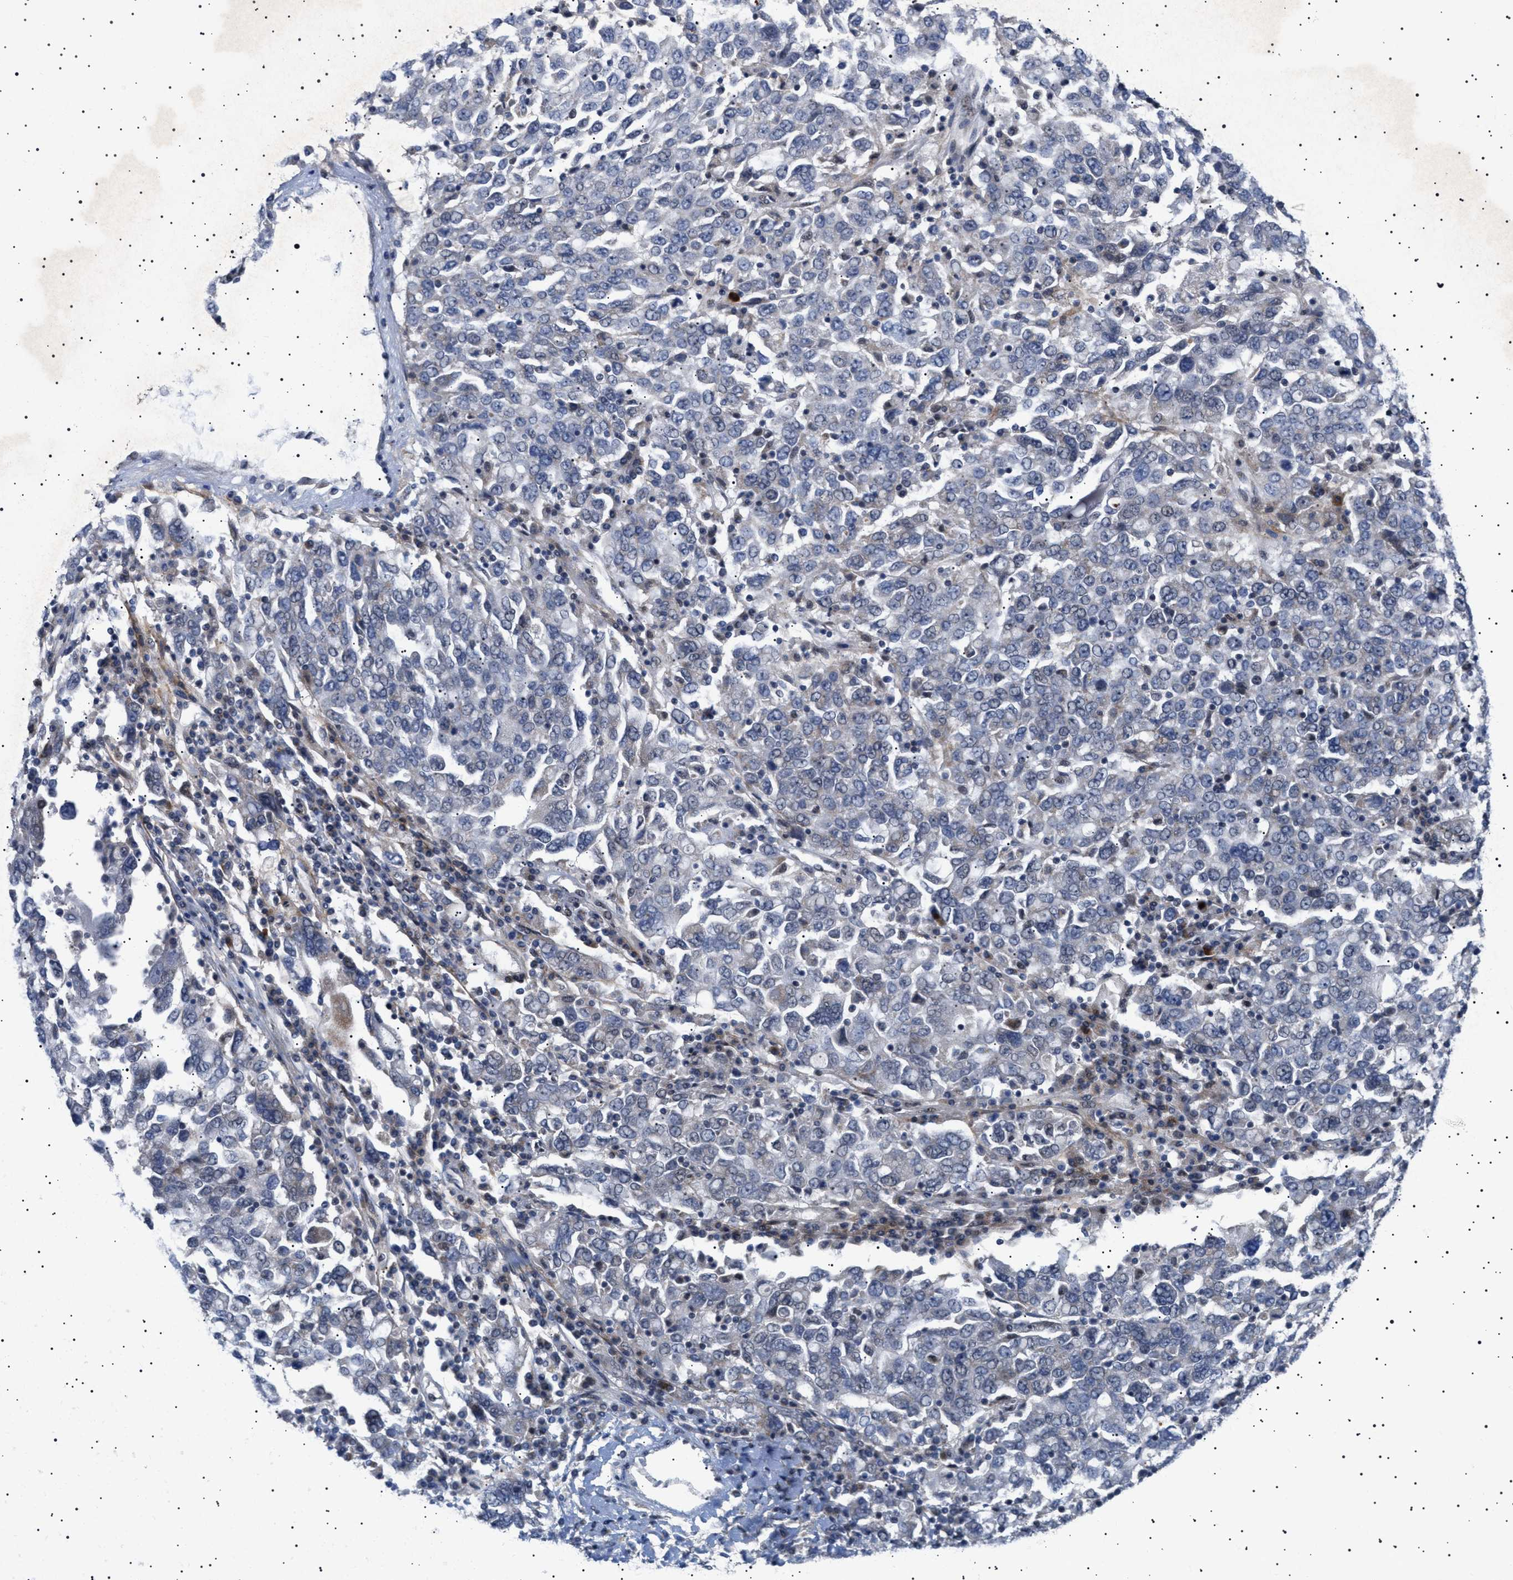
{"staining": {"intensity": "negative", "quantity": "none", "location": "none"}, "tissue": "ovarian cancer", "cell_type": "Tumor cells", "image_type": "cancer", "snomed": [{"axis": "morphology", "description": "Carcinoma, endometroid"}, {"axis": "topography", "description": "Ovary"}], "caption": "There is no significant positivity in tumor cells of ovarian cancer (endometroid carcinoma).", "gene": "HTR1A", "patient": {"sex": "female", "age": 62}}